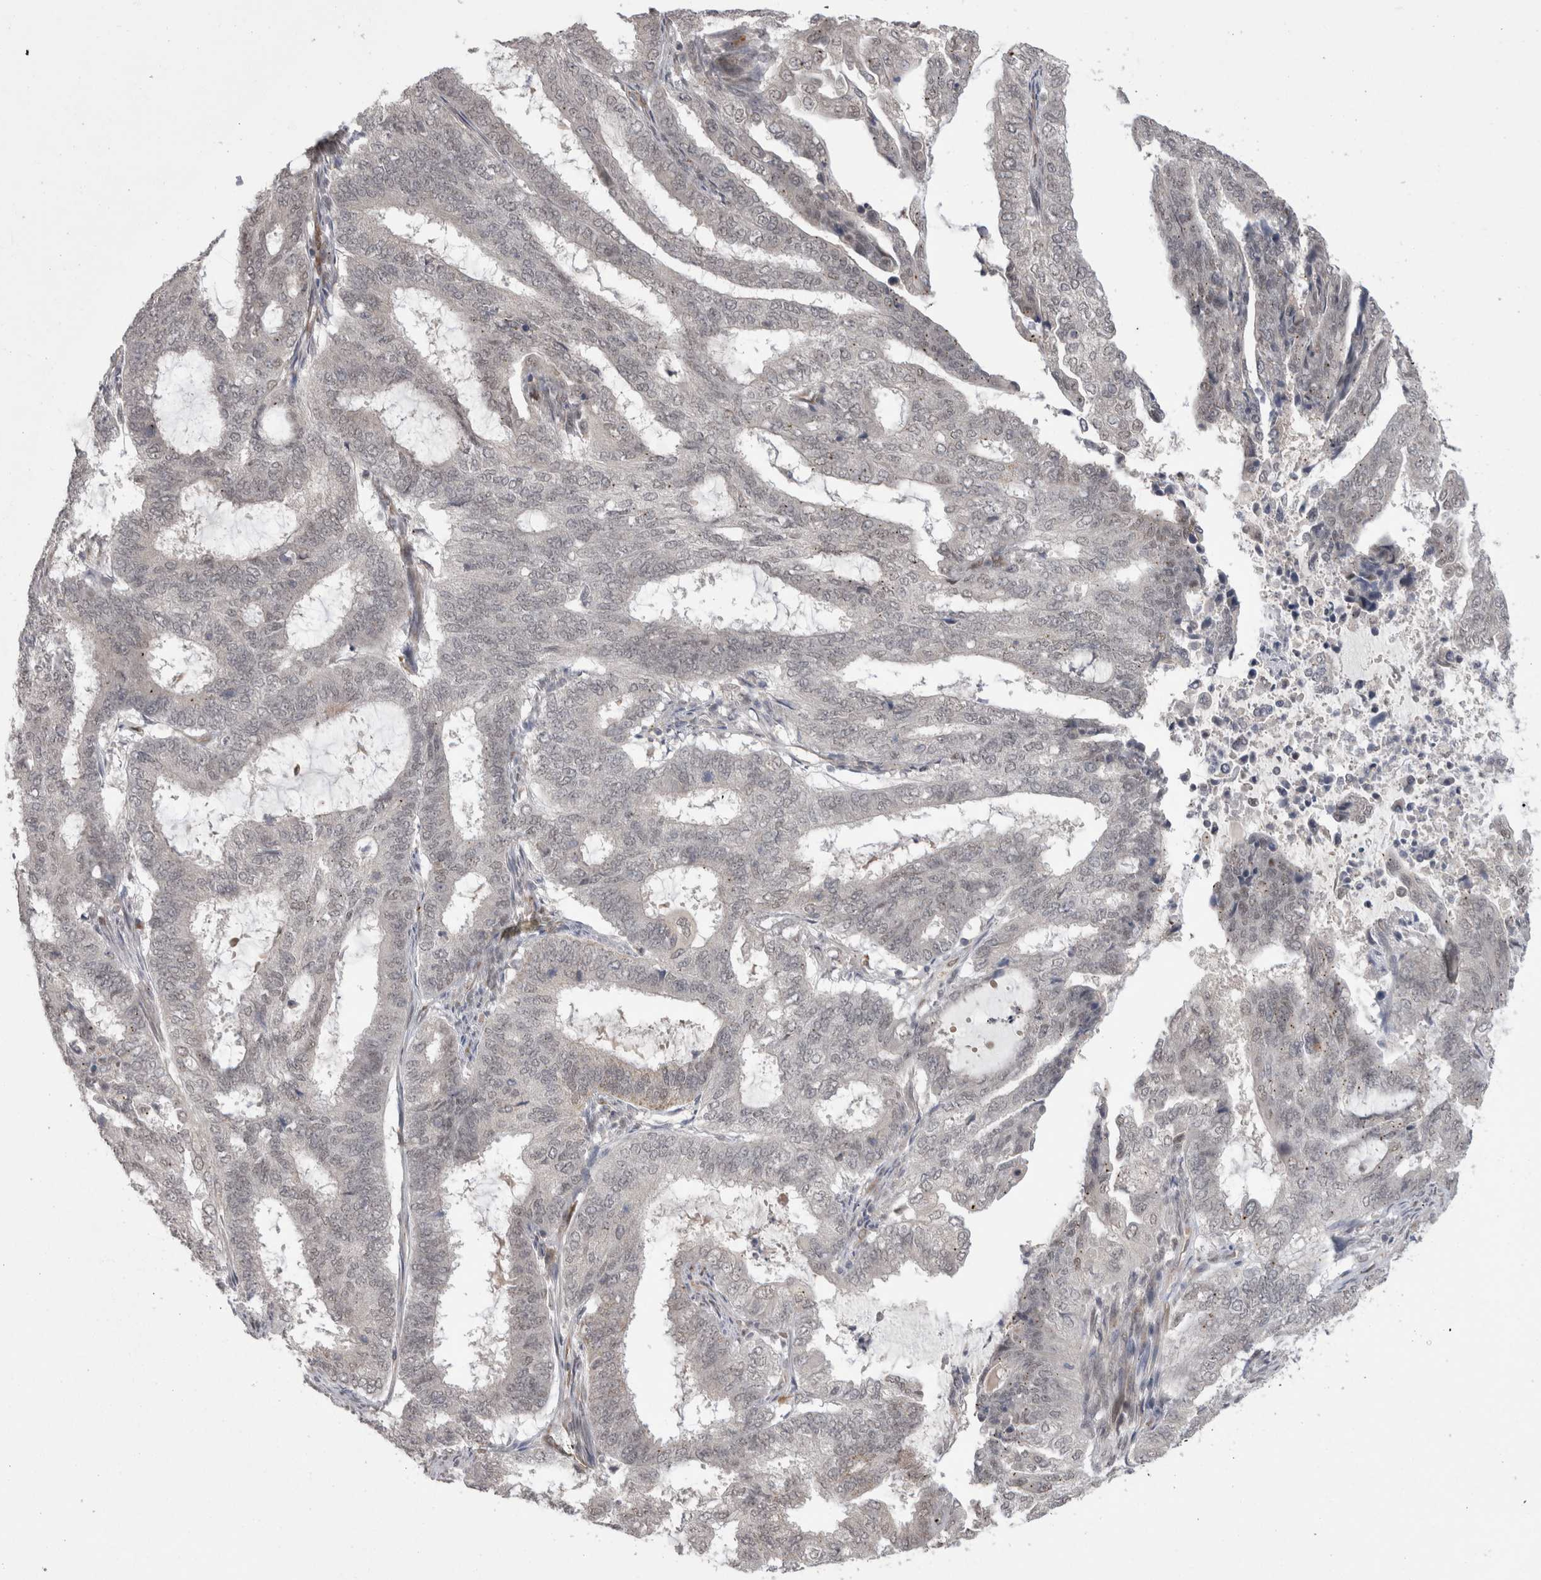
{"staining": {"intensity": "negative", "quantity": "none", "location": "none"}, "tissue": "endometrial cancer", "cell_type": "Tumor cells", "image_type": "cancer", "snomed": [{"axis": "morphology", "description": "Adenocarcinoma, NOS"}, {"axis": "topography", "description": "Endometrium"}], "caption": "Protein analysis of endometrial cancer (adenocarcinoma) shows no significant expression in tumor cells.", "gene": "MTBP", "patient": {"sex": "female", "age": 51}}